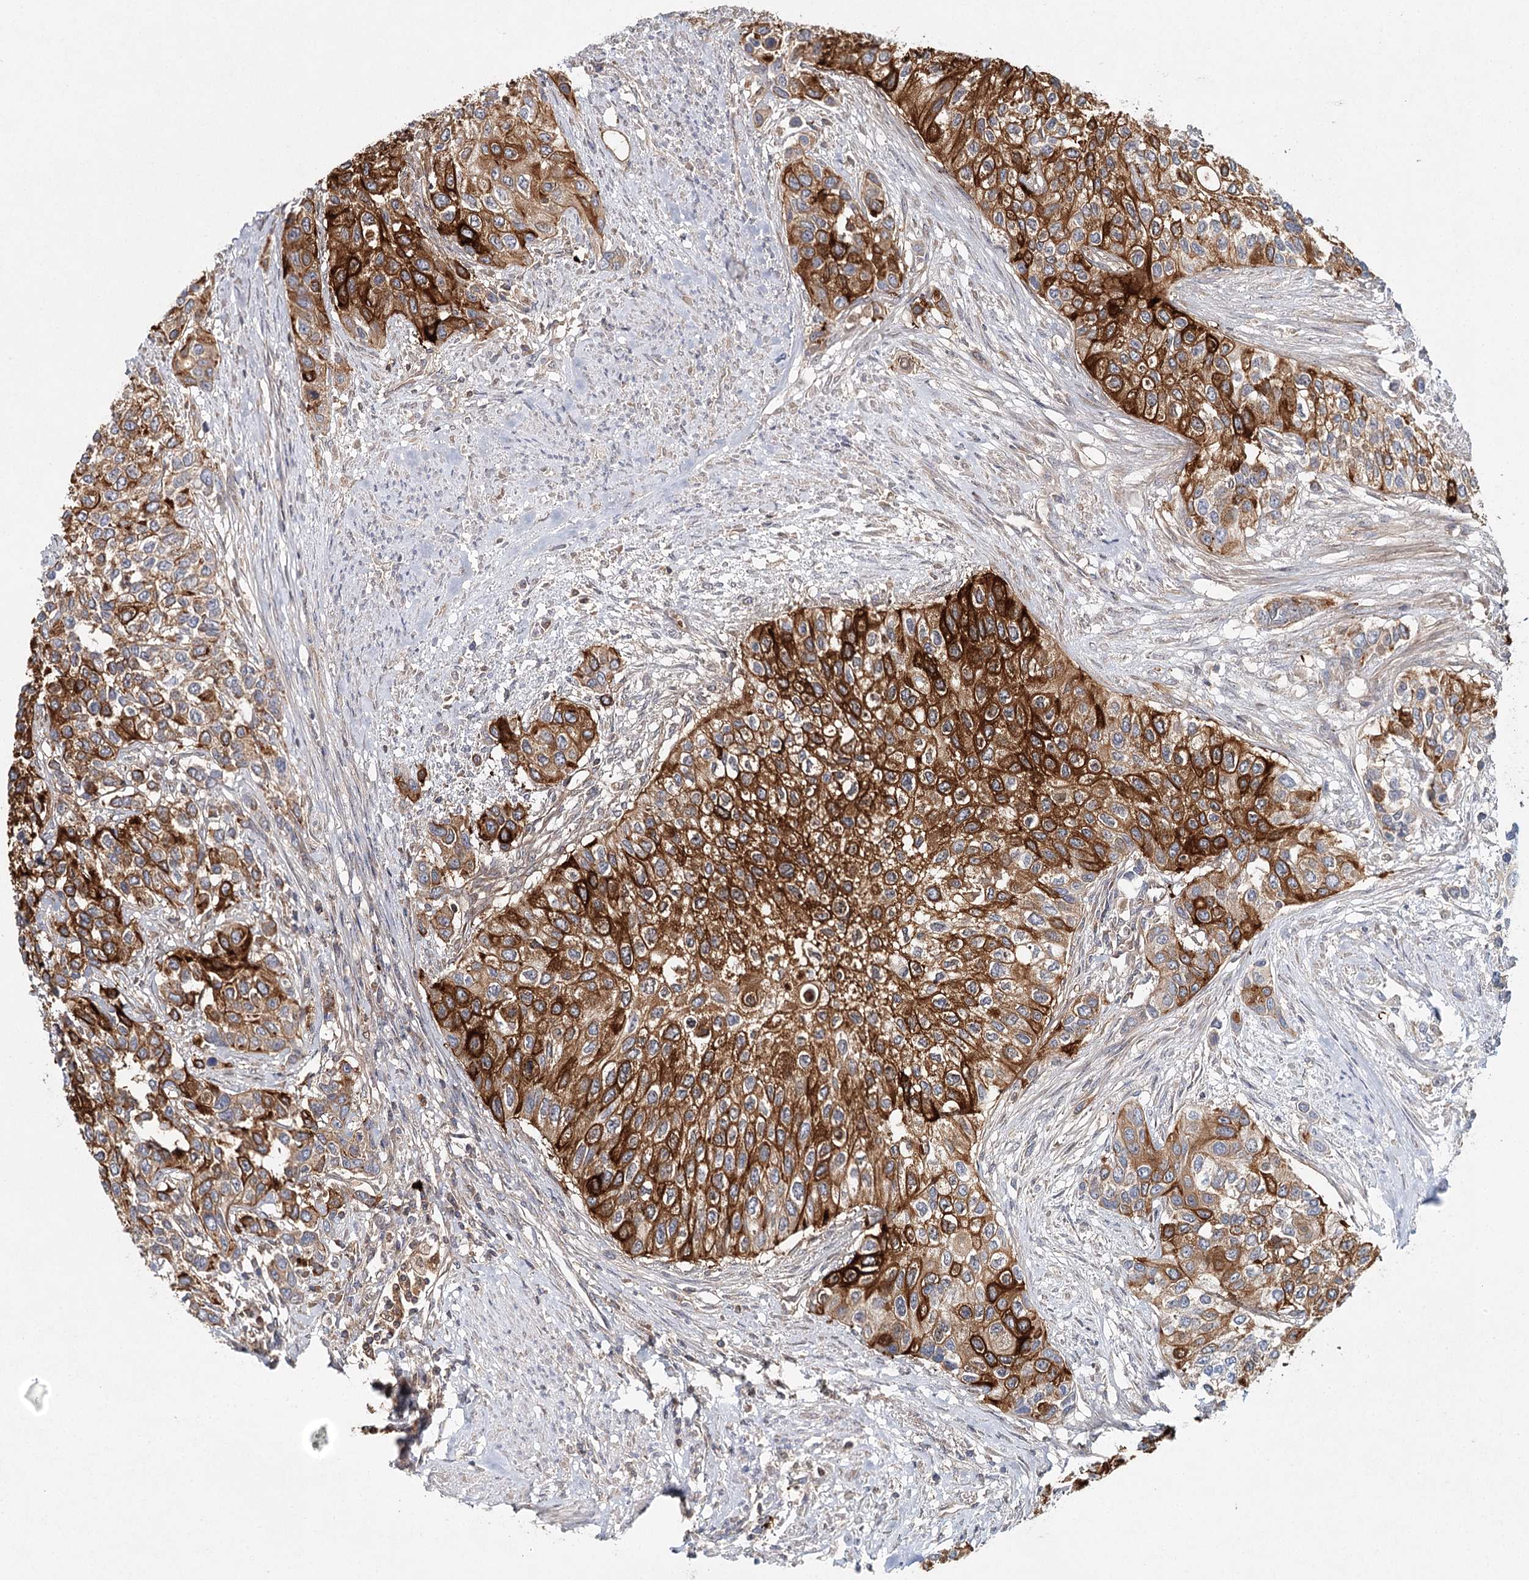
{"staining": {"intensity": "strong", "quantity": ">75%", "location": "cytoplasmic/membranous"}, "tissue": "urothelial cancer", "cell_type": "Tumor cells", "image_type": "cancer", "snomed": [{"axis": "morphology", "description": "Normal tissue, NOS"}, {"axis": "morphology", "description": "Urothelial carcinoma, High grade"}, {"axis": "topography", "description": "Vascular tissue"}, {"axis": "topography", "description": "Urinary bladder"}], "caption": "A high amount of strong cytoplasmic/membranous expression is identified in about >75% of tumor cells in urothelial cancer tissue.", "gene": "SLC41A2", "patient": {"sex": "female", "age": 56}}